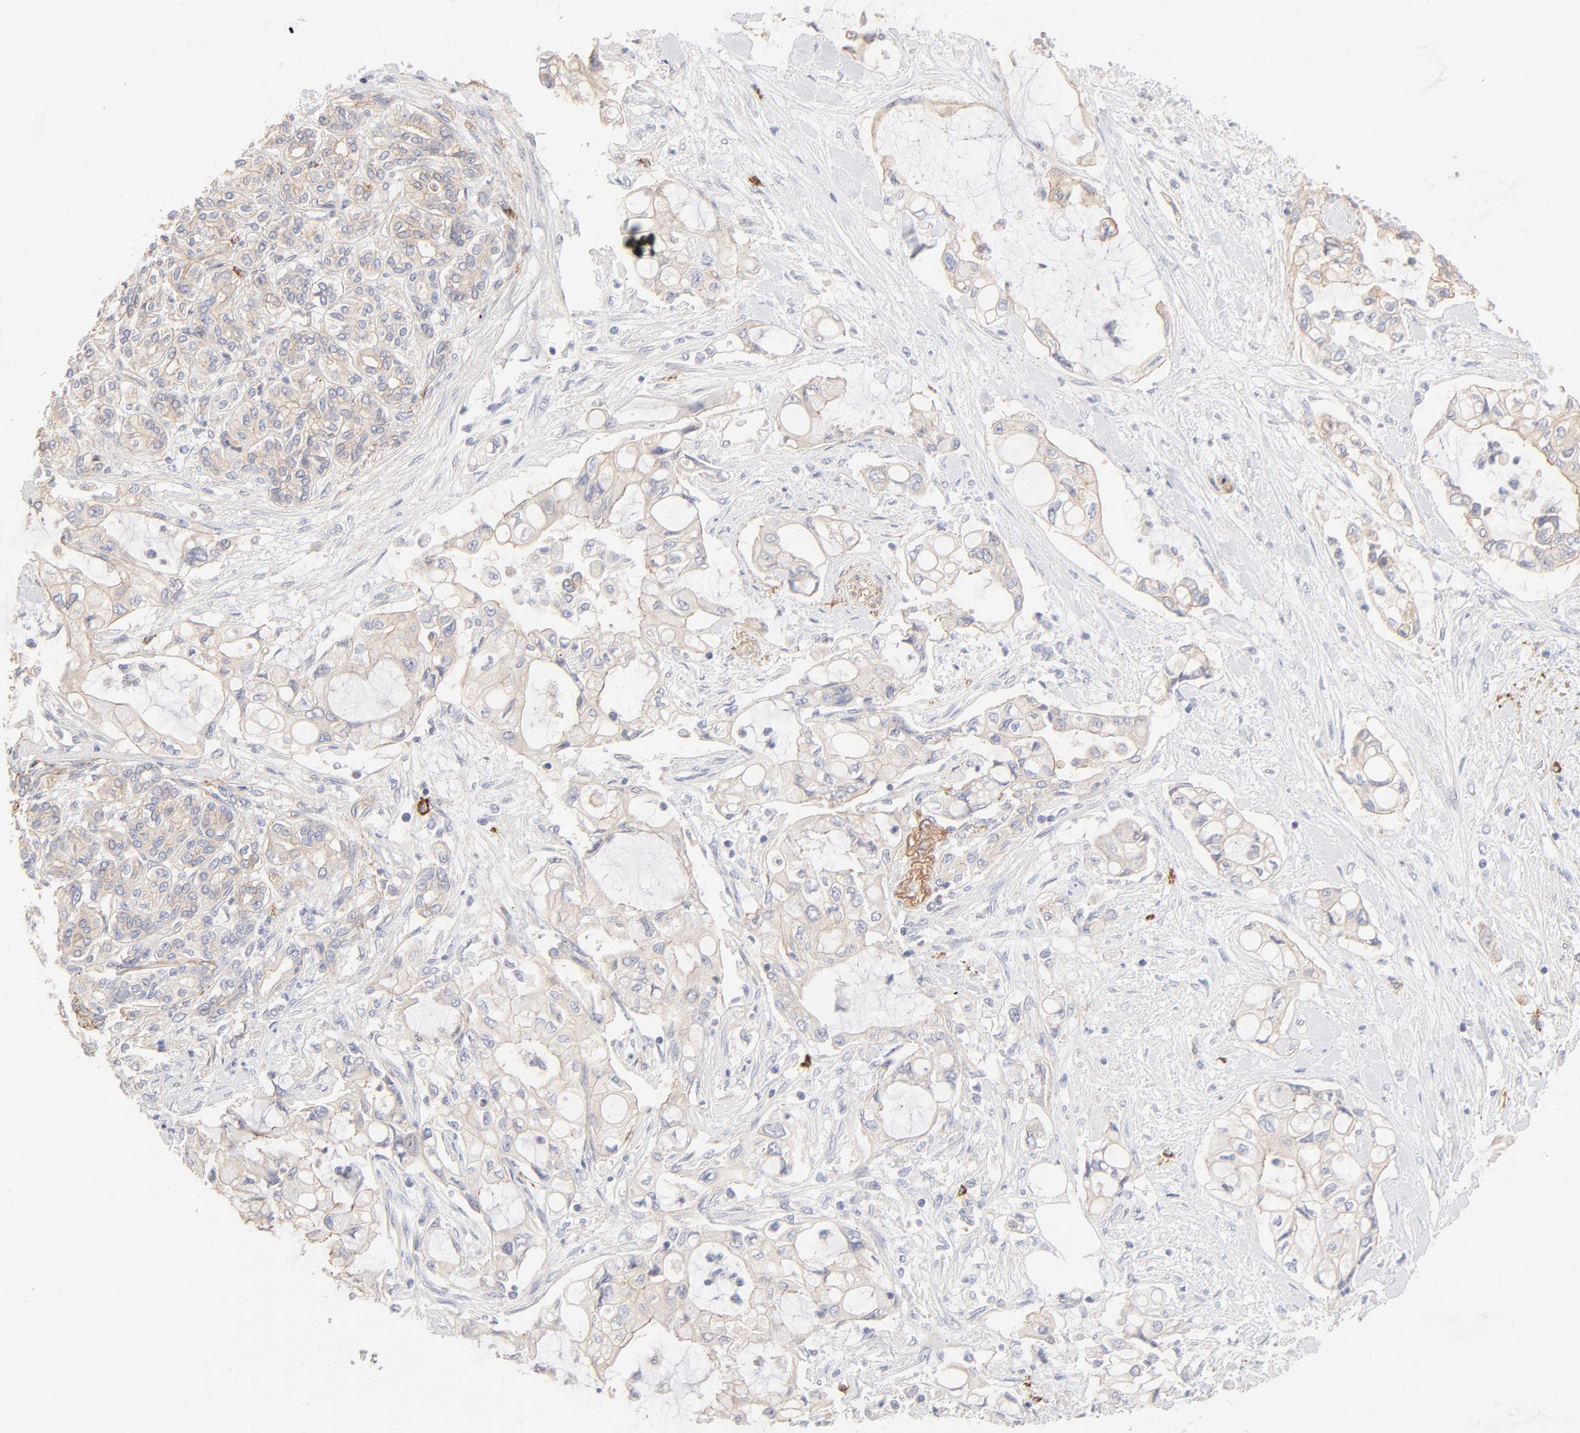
{"staining": {"intensity": "negative", "quantity": "none", "location": "none"}, "tissue": "pancreatic cancer", "cell_type": "Tumor cells", "image_type": "cancer", "snomed": [{"axis": "morphology", "description": "Adenocarcinoma, NOS"}, {"axis": "topography", "description": "Pancreas"}], "caption": "This is a micrograph of immunohistochemistry (IHC) staining of pancreatic cancer, which shows no positivity in tumor cells.", "gene": "SPTB", "patient": {"sex": "female", "age": 70}}